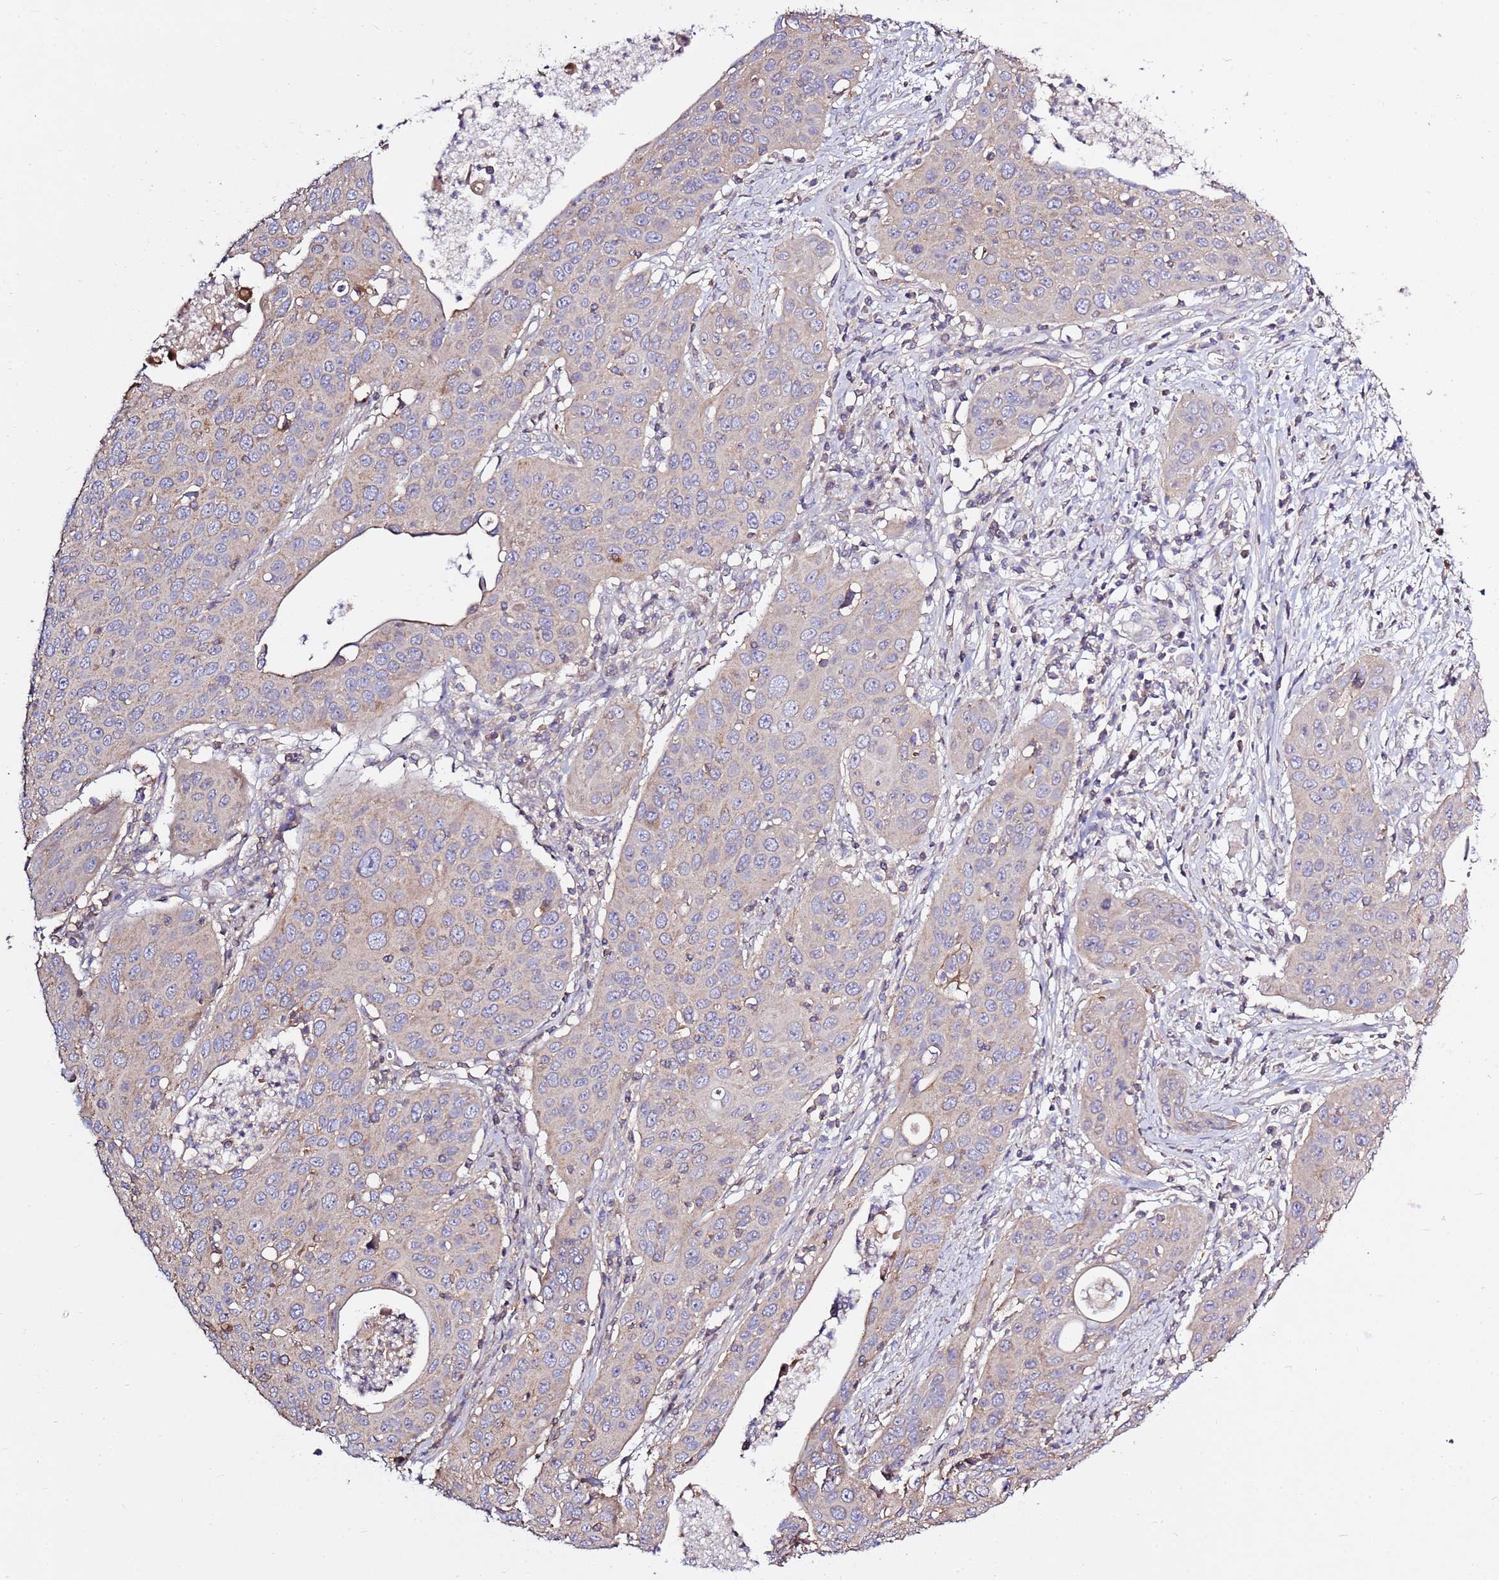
{"staining": {"intensity": "negative", "quantity": "none", "location": "none"}, "tissue": "cervical cancer", "cell_type": "Tumor cells", "image_type": "cancer", "snomed": [{"axis": "morphology", "description": "Squamous cell carcinoma, NOS"}, {"axis": "topography", "description": "Cervix"}], "caption": "Micrograph shows no significant protein positivity in tumor cells of cervical cancer. The staining was performed using DAB to visualize the protein expression in brown, while the nuclei were stained in blue with hematoxylin (Magnification: 20x).", "gene": "EVA1B", "patient": {"sex": "female", "age": 36}}